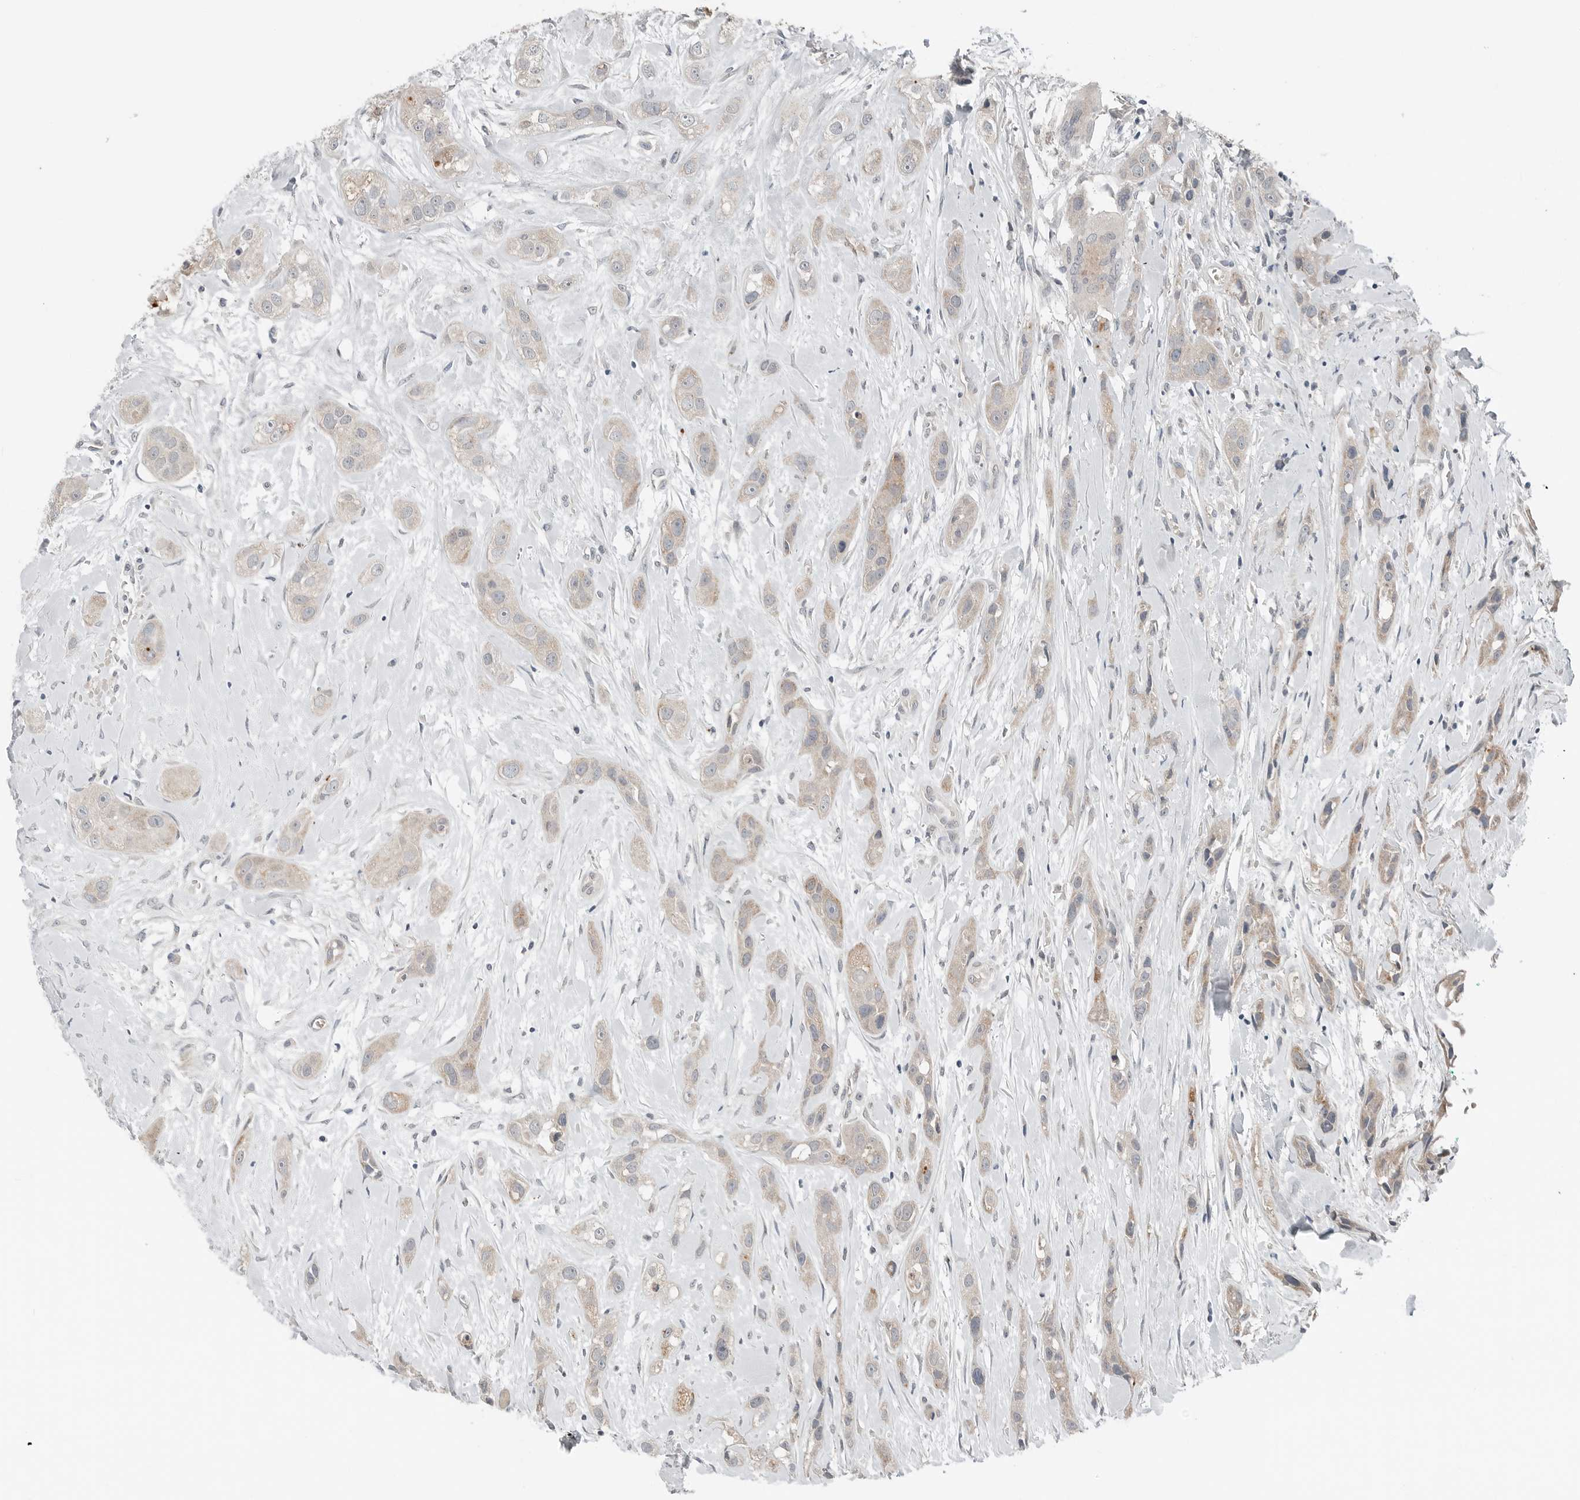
{"staining": {"intensity": "weak", "quantity": "25%-75%", "location": "cytoplasmic/membranous"}, "tissue": "head and neck cancer", "cell_type": "Tumor cells", "image_type": "cancer", "snomed": [{"axis": "morphology", "description": "Normal tissue, NOS"}, {"axis": "morphology", "description": "Squamous cell carcinoma, NOS"}, {"axis": "topography", "description": "Skeletal muscle"}, {"axis": "topography", "description": "Head-Neck"}], "caption": "About 25%-75% of tumor cells in human head and neck squamous cell carcinoma display weak cytoplasmic/membranous protein positivity as visualized by brown immunohistochemical staining.", "gene": "FCRLB", "patient": {"sex": "male", "age": 51}}